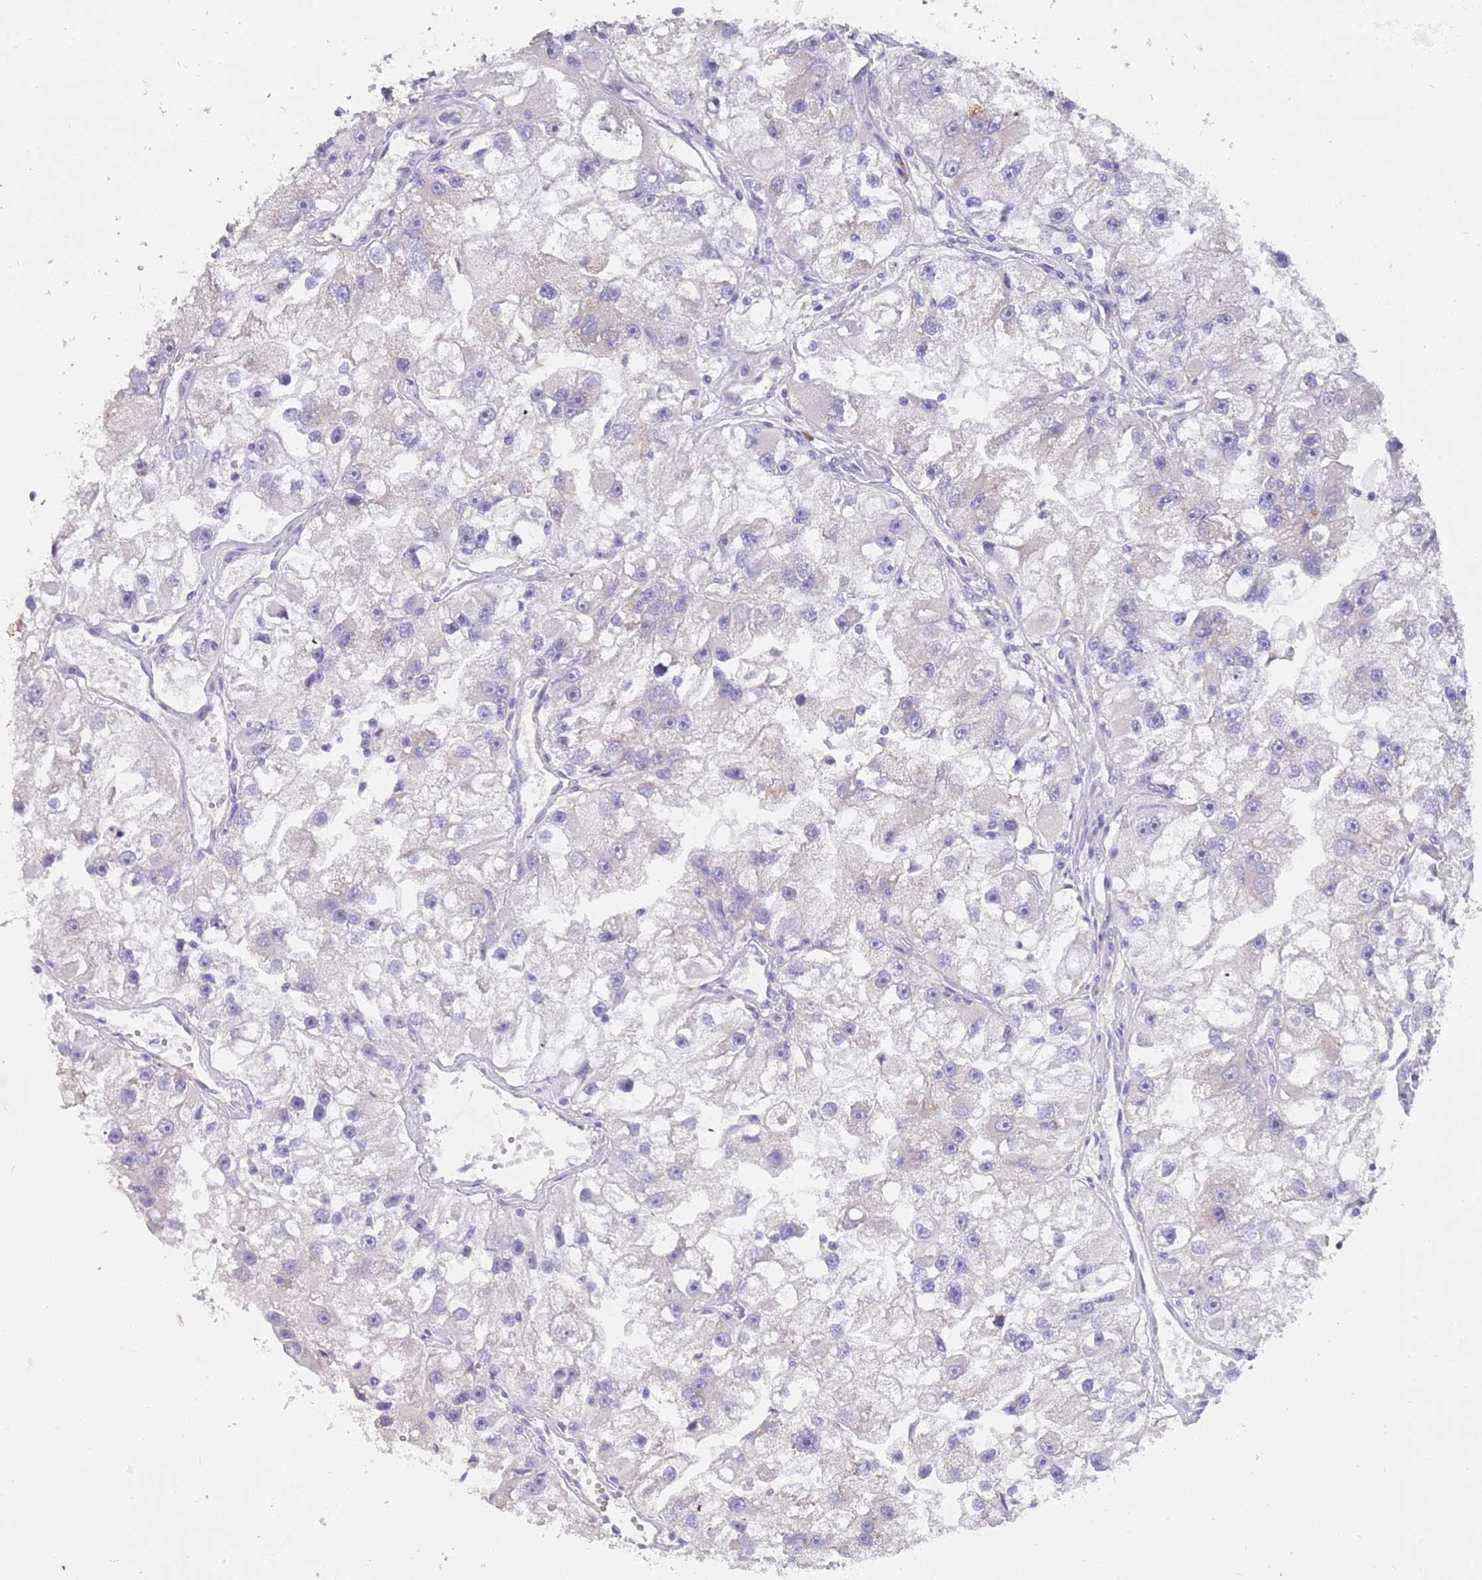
{"staining": {"intensity": "negative", "quantity": "none", "location": "none"}, "tissue": "renal cancer", "cell_type": "Tumor cells", "image_type": "cancer", "snomed": [{"axis": "morphology", "description": "Adenocarcinoma, NOS"}, {"axis": "topography", "description": "Kidney"}], "caption": "DAB immunohistochemical staining of human renal cancer (adenocarcinoma) reveals no significant staining in tumor cells.", "gene": "ZNF746", "patient": {"sex": "male", "age": 63}}